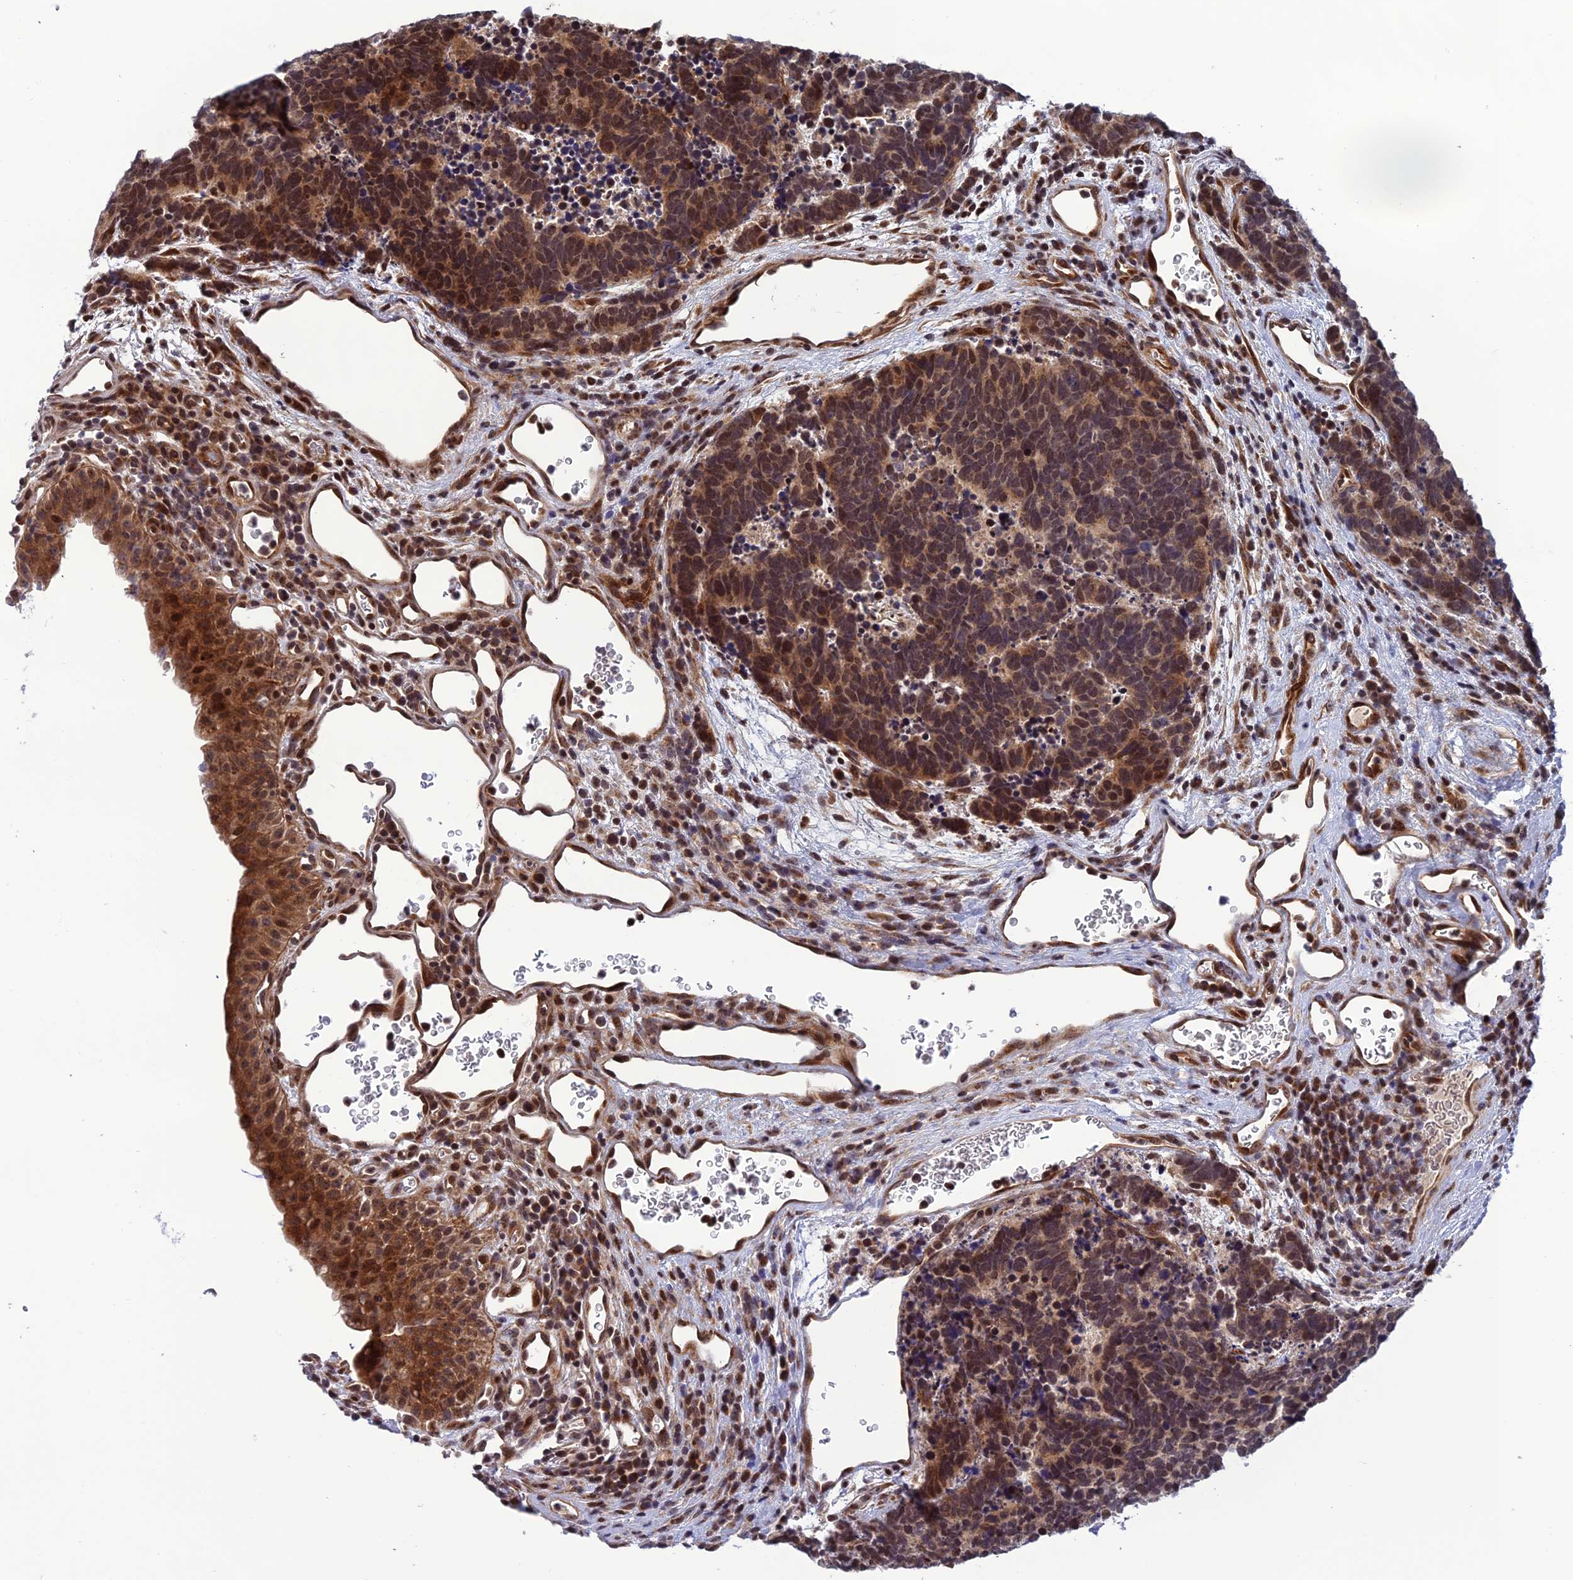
{"staining": {"intensity": "moderate", "quantity": "25%-75%", "location": "cytoplasmic/membranous,nuclear"}, "tissue": "carcinoid", "cell_type": "Tumor cells", "image_type": "cancer", "snomed": [{"axis": "morphology", "description": "Carcinoma, NOS"}, {"axis": "morphology", "description": "Carcinoid, malignant, NOS"}, {"axis": "topography", "description": "Urinary bladder"}], "caption": "Tumor cells show medium levels of moderate cytoplasmic/membranous and nuclear positivity in approximately 25%-75% of cells in carcinoid.", "gene": "SMIM7", "patient": {"sex": "male", "age": 57}}